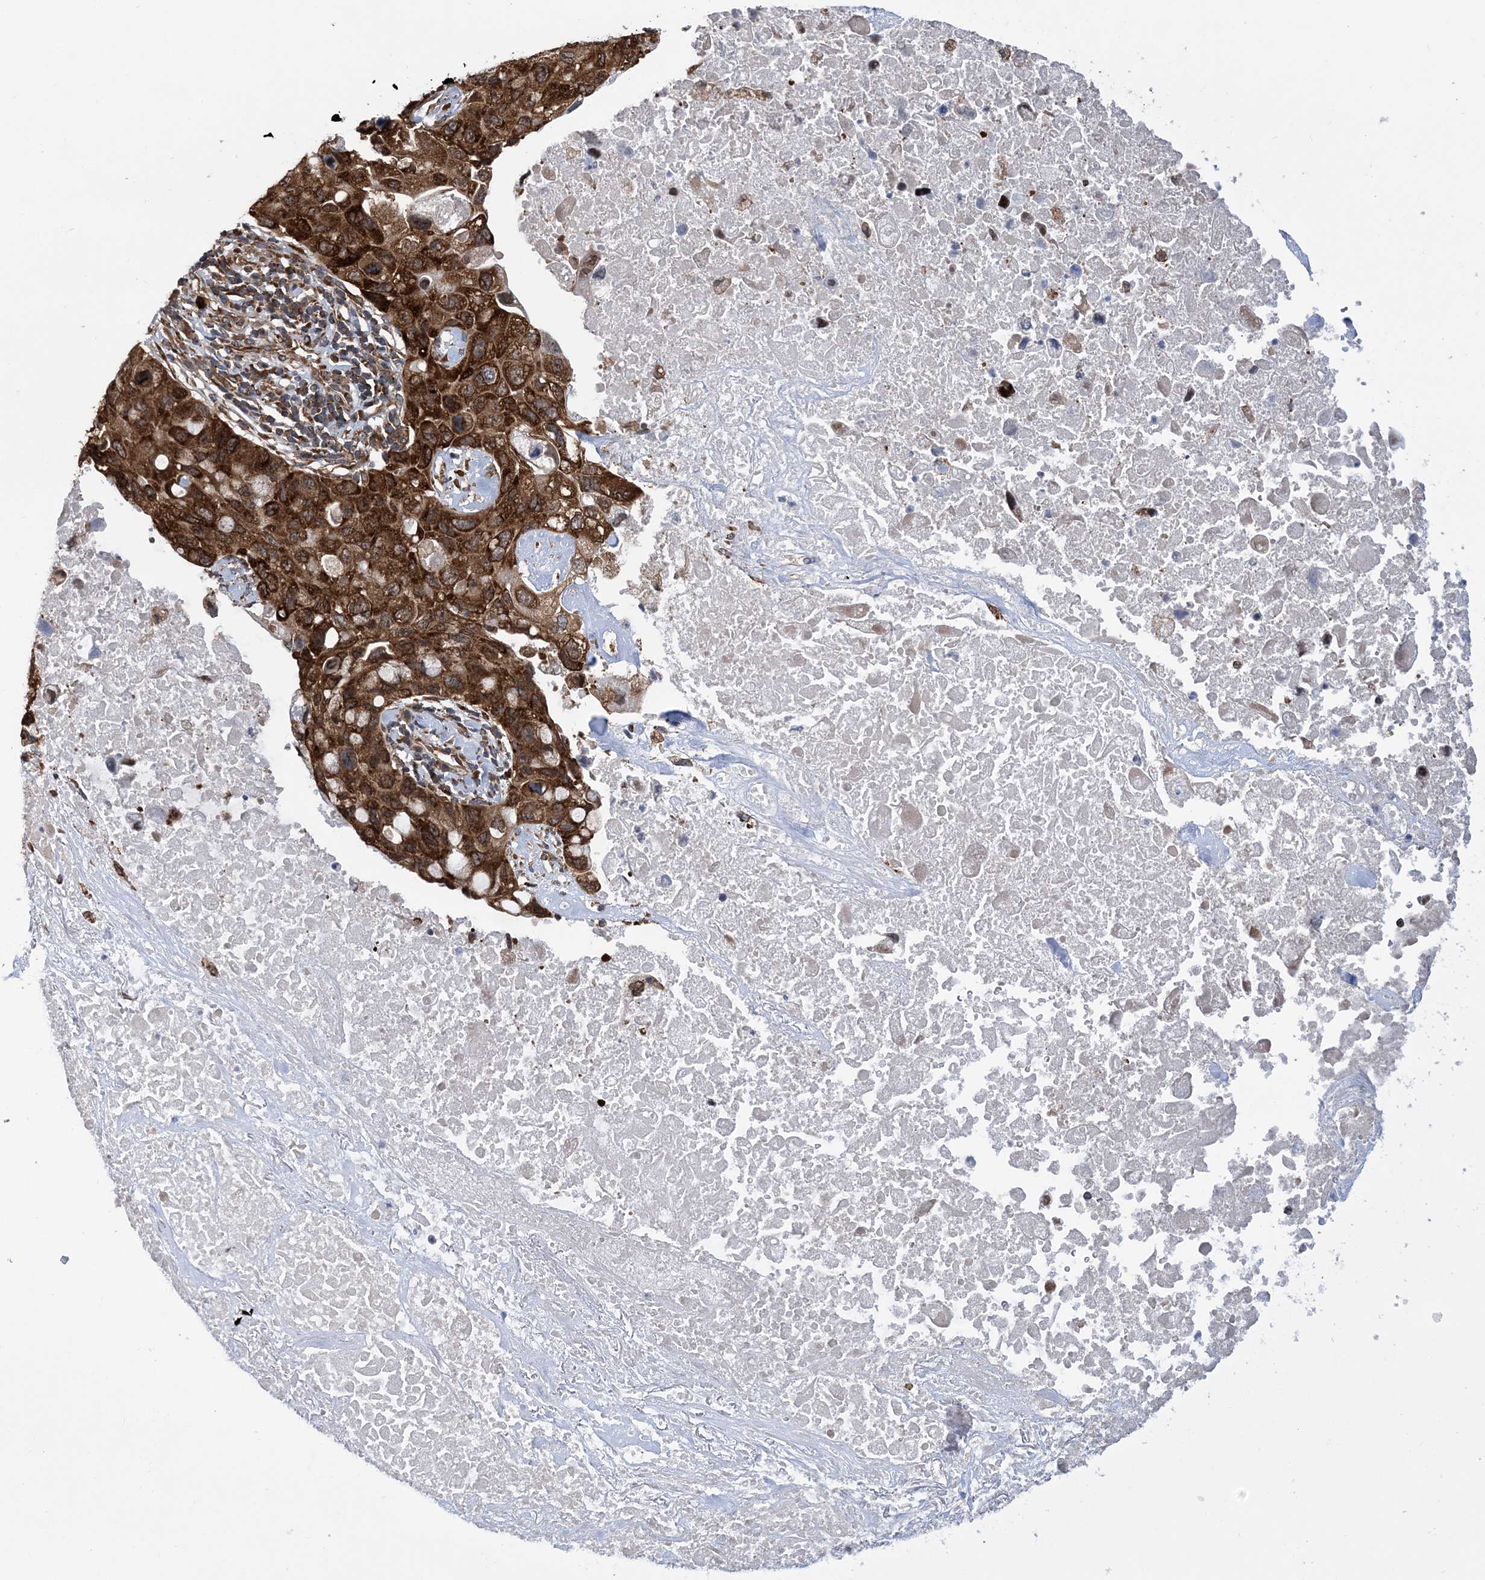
{"staining": {"intensity": "strong", "quantity": ">75%", "location": "cytoplasmic/membranous,nuclear"}, "tissue": "lung cancer", "cell_type": "Tumor cells", "image_type": "cancer", "snomed": [{"axis": "morphology", "description": "Squamous cell carcinoma, NOS"}, {"axis": "topography", "description": "Lung"}], "caption": "IHC of lung squamous cell carcinoma shows high levels of strong cytoplasmic/membranous and nuclear staining in about >75% of tumor cells.", "gene": "PHF1", "patient": {"sex": "female", "age": 73}}